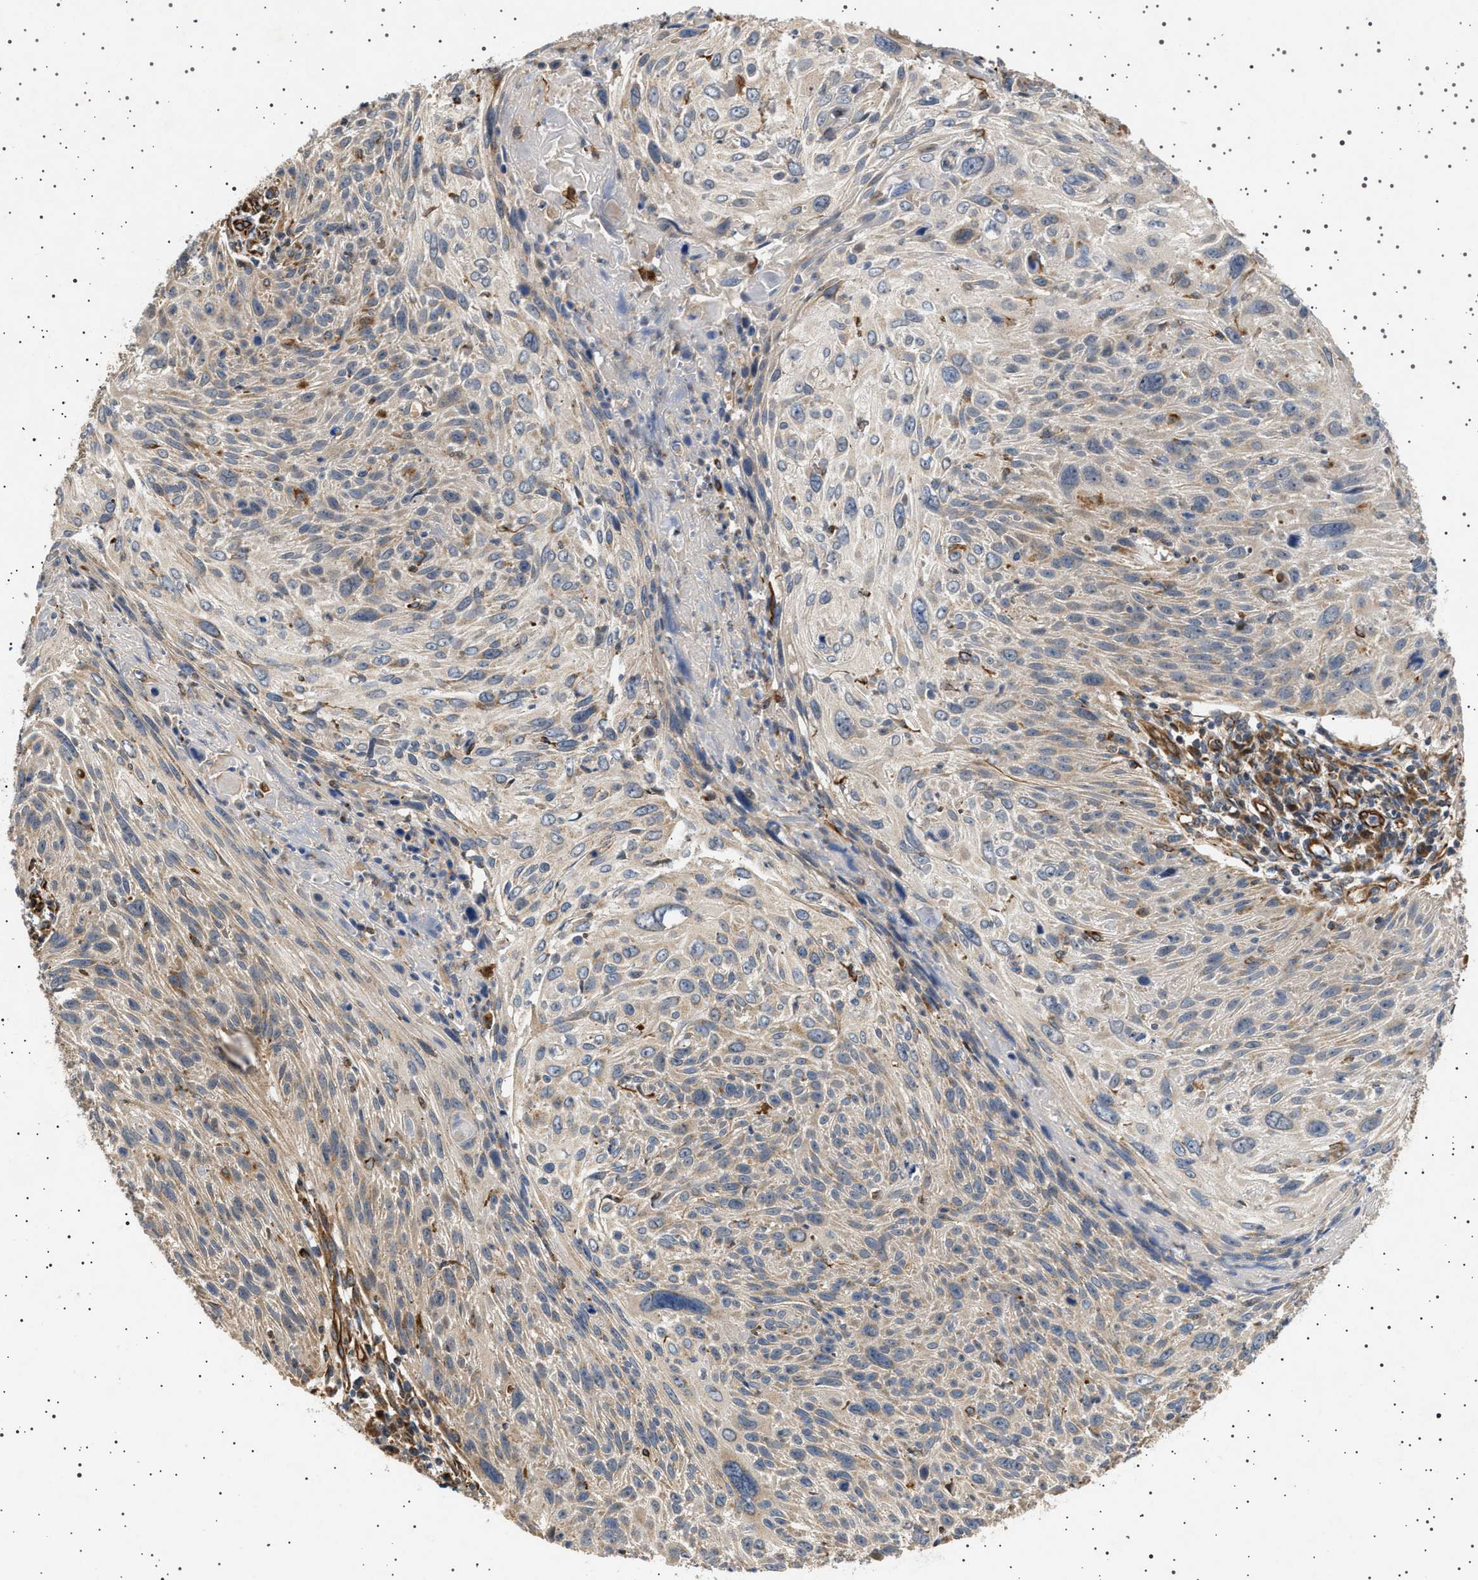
{"staining": {"intensity": "weak", "quantity": "<25%", "location": "cytoplasmic/membranous"}, "tissue": "cervical cancer", "cell_type": "Tumor cells", "image_type": "cancer", "snomed": [{"axis": "morphology", "description": "Squamous cell carcinoma, NOS"}, {"axis": "topography", "description": "Cervix"}], "caption": "An IHC histopathology image of squamous cell carcinoma (cervical) is shown. There is no staining in tumor cells of squamous cell carcinoma (cervical).", "gene": "TRUB2", "patient": {"sex": "female", "age": 51}}